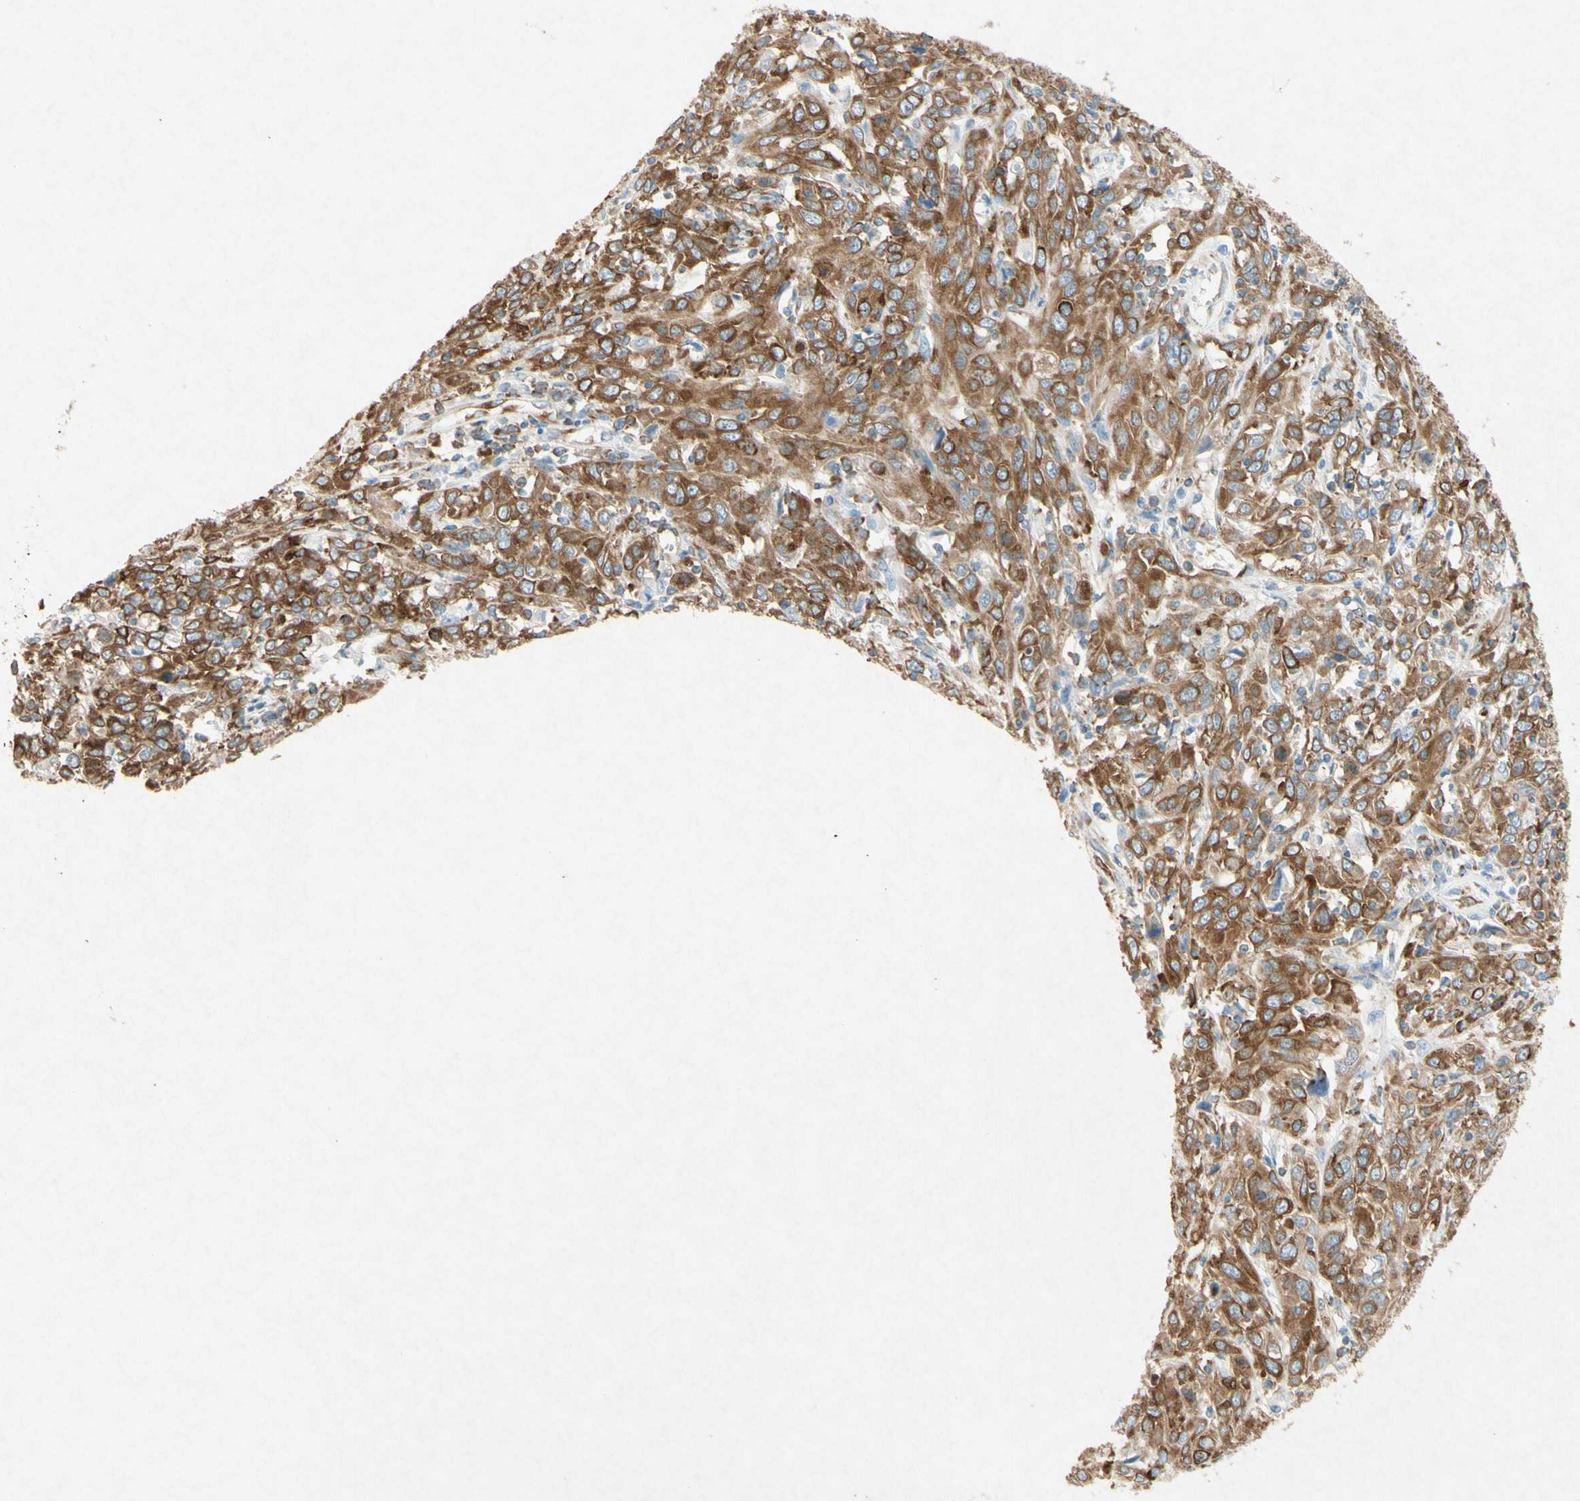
{"staining": {"intensity": "moderate", "quantity": ">75%", "location": "cytoplasmic/membranous"}, "tissue": "cervical cancer", "cell_type": "Tumor cells", "image_type": "cancer", "snomed": [{"axis": "morphology", "description": "Squamous cell carcinoma, NOS"}, {"axis": "topography", "description": "Cervix"}], "caption": "IHC (DAB (3,3'-diaminobenzidine)) staining of human cervical cancer (squamous cell carcinoma) exhibits moderate cytoplasmic/membranous protein staining in approximately >75% of tumor cells. The protein is shown in brown color, while the nuclei are stained blue.", "gene": "PABPC1", "patient": {"sex": "female", "age": 46}}